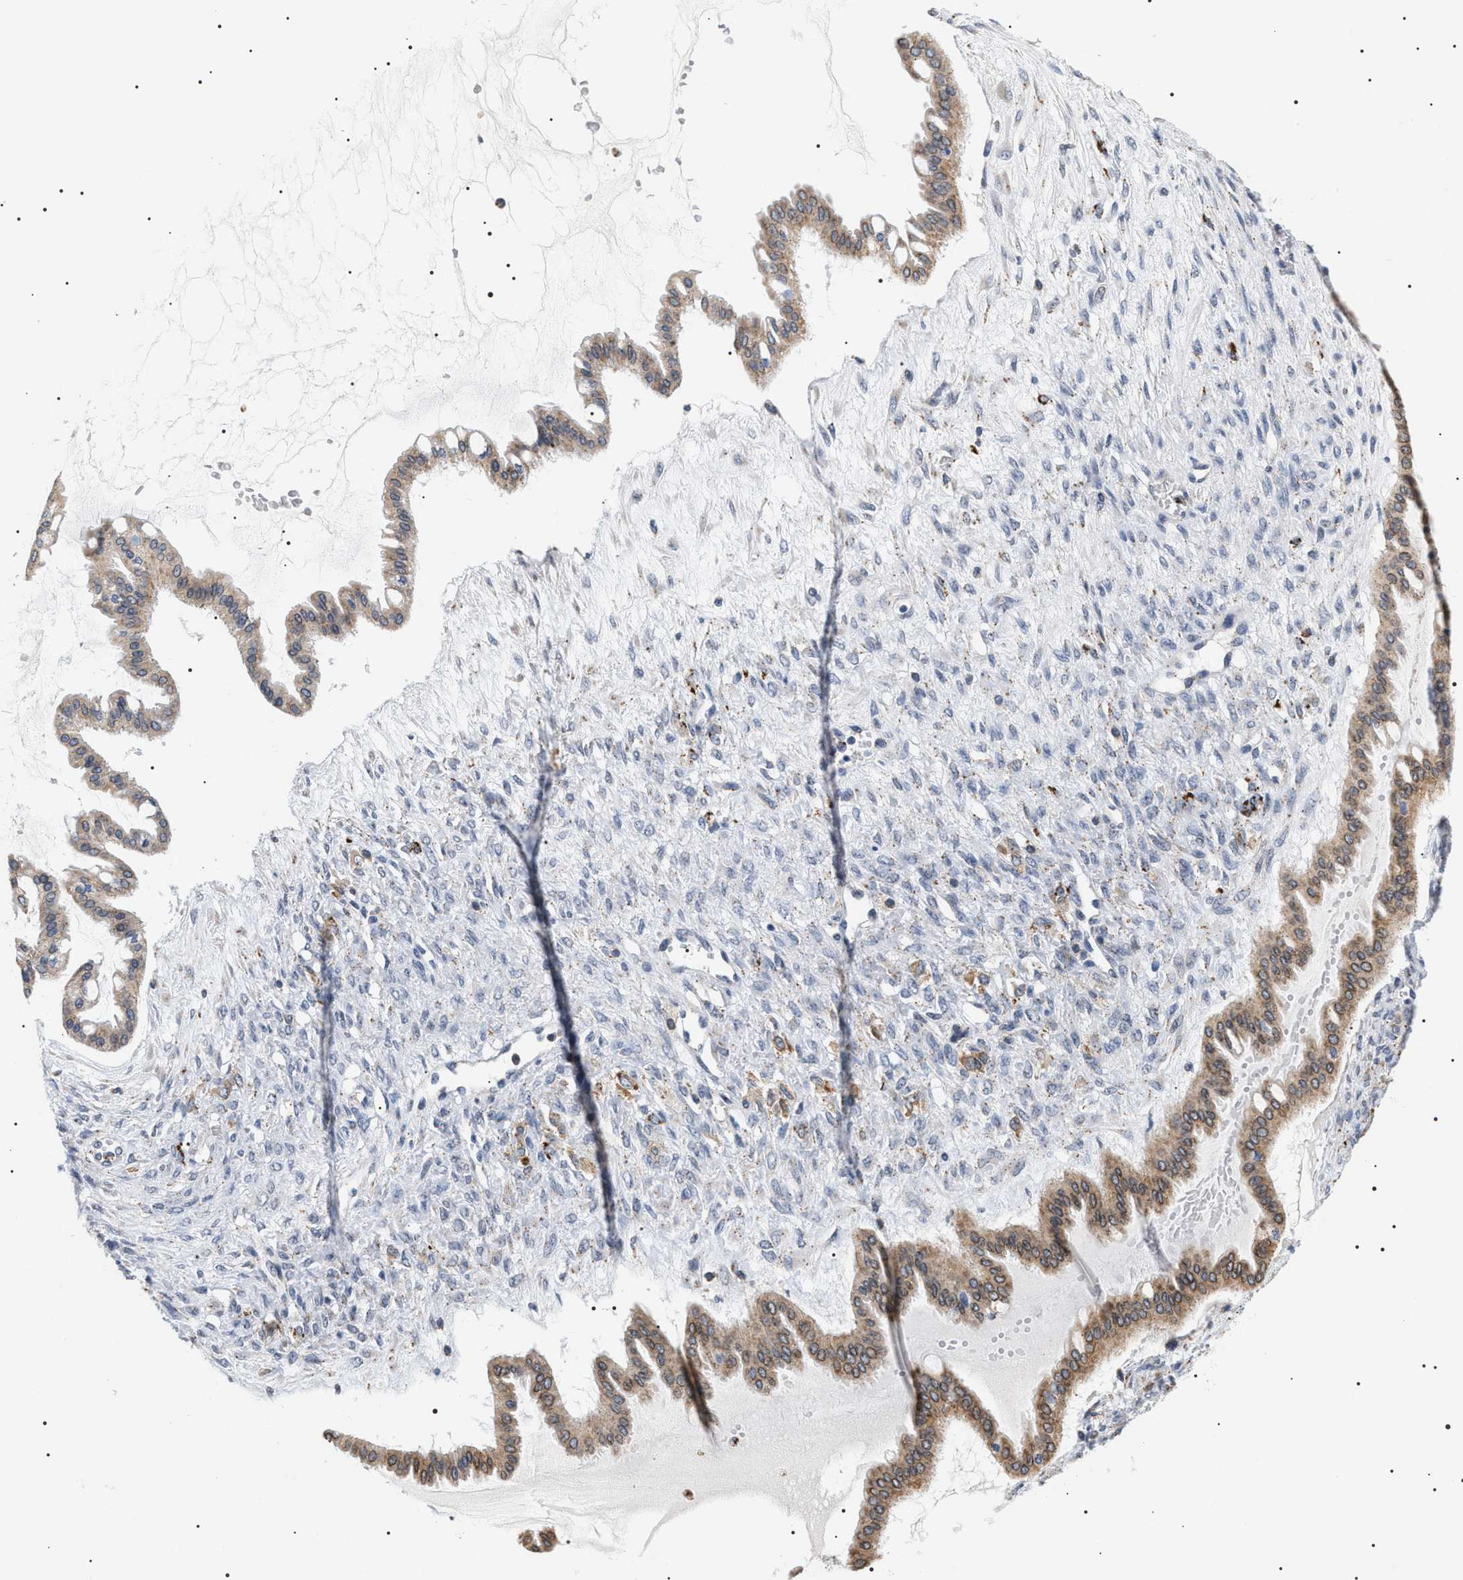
{"staining": {"intensity": "moderate", "quantity": ">75%", "location": "cytoplasmic/membranous"}, "tissue": "ovarian cancer", "cell_type": "Tumor cells", "image_type": "cancer", "snomed": [{"axis": "morphology", "description": "Cystadenocarcinoma, mucinous, NOS"}, {"axis": "topography", "description": "Ovary"}], "caption": "IHC photomicrograph of neoplastic tissue: human ovarian cancer stained using IHC exhibits medium levels of moderate protein expression localized specifically in the cytoplasmic/membranous of tumor cells, appearing as a cytoplasmic/membranous brown color.", "gene": "HSD17B11", "patient": {"sex": "female", "age": 73}}